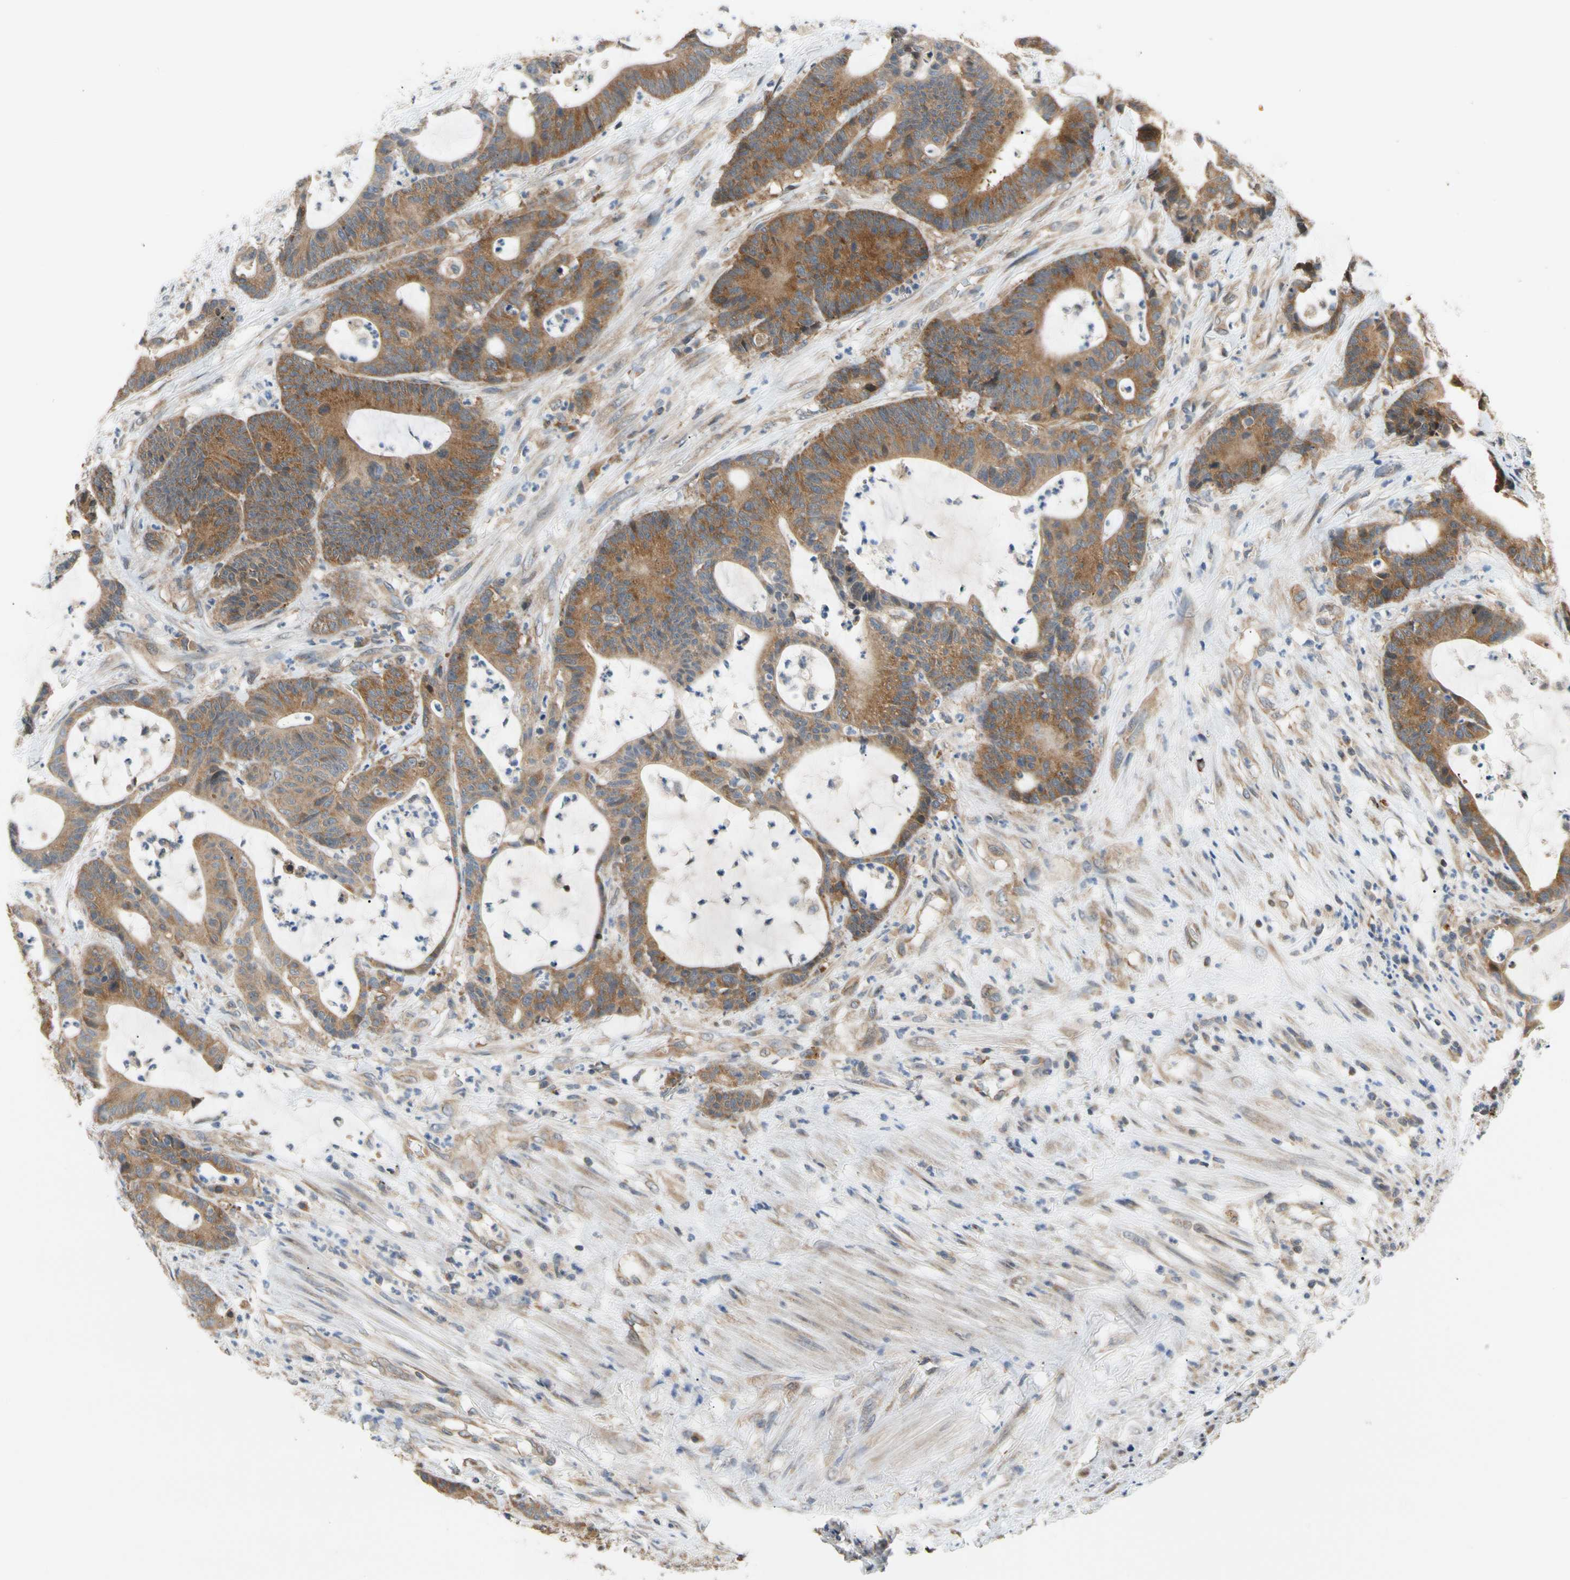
{"staining": {"intensity": "moderate", "quantity": ">75%", "location": "cytoplasmic/membranous"}, "tissue": "colorectal cancer", "cell_type": "Tumor cells", "image_type": "cancer", "snomed": [{"axis": "morphology", "description": "Adenocarcinoma, NOS"}, {"axis": "topography", "description": "Colon"}], "caption": "Immunohistochemical staining of adenocarcinoma (colorectal) demonstrates medium levels of moderate cytoplasmic/membranous positivity in about >75% of tumor cells. (brown staining indicates protein expression, while blue staining denotes nuclei).", "gene": "ANKHD1", "patient": {"sex": "female", "age": 84}}